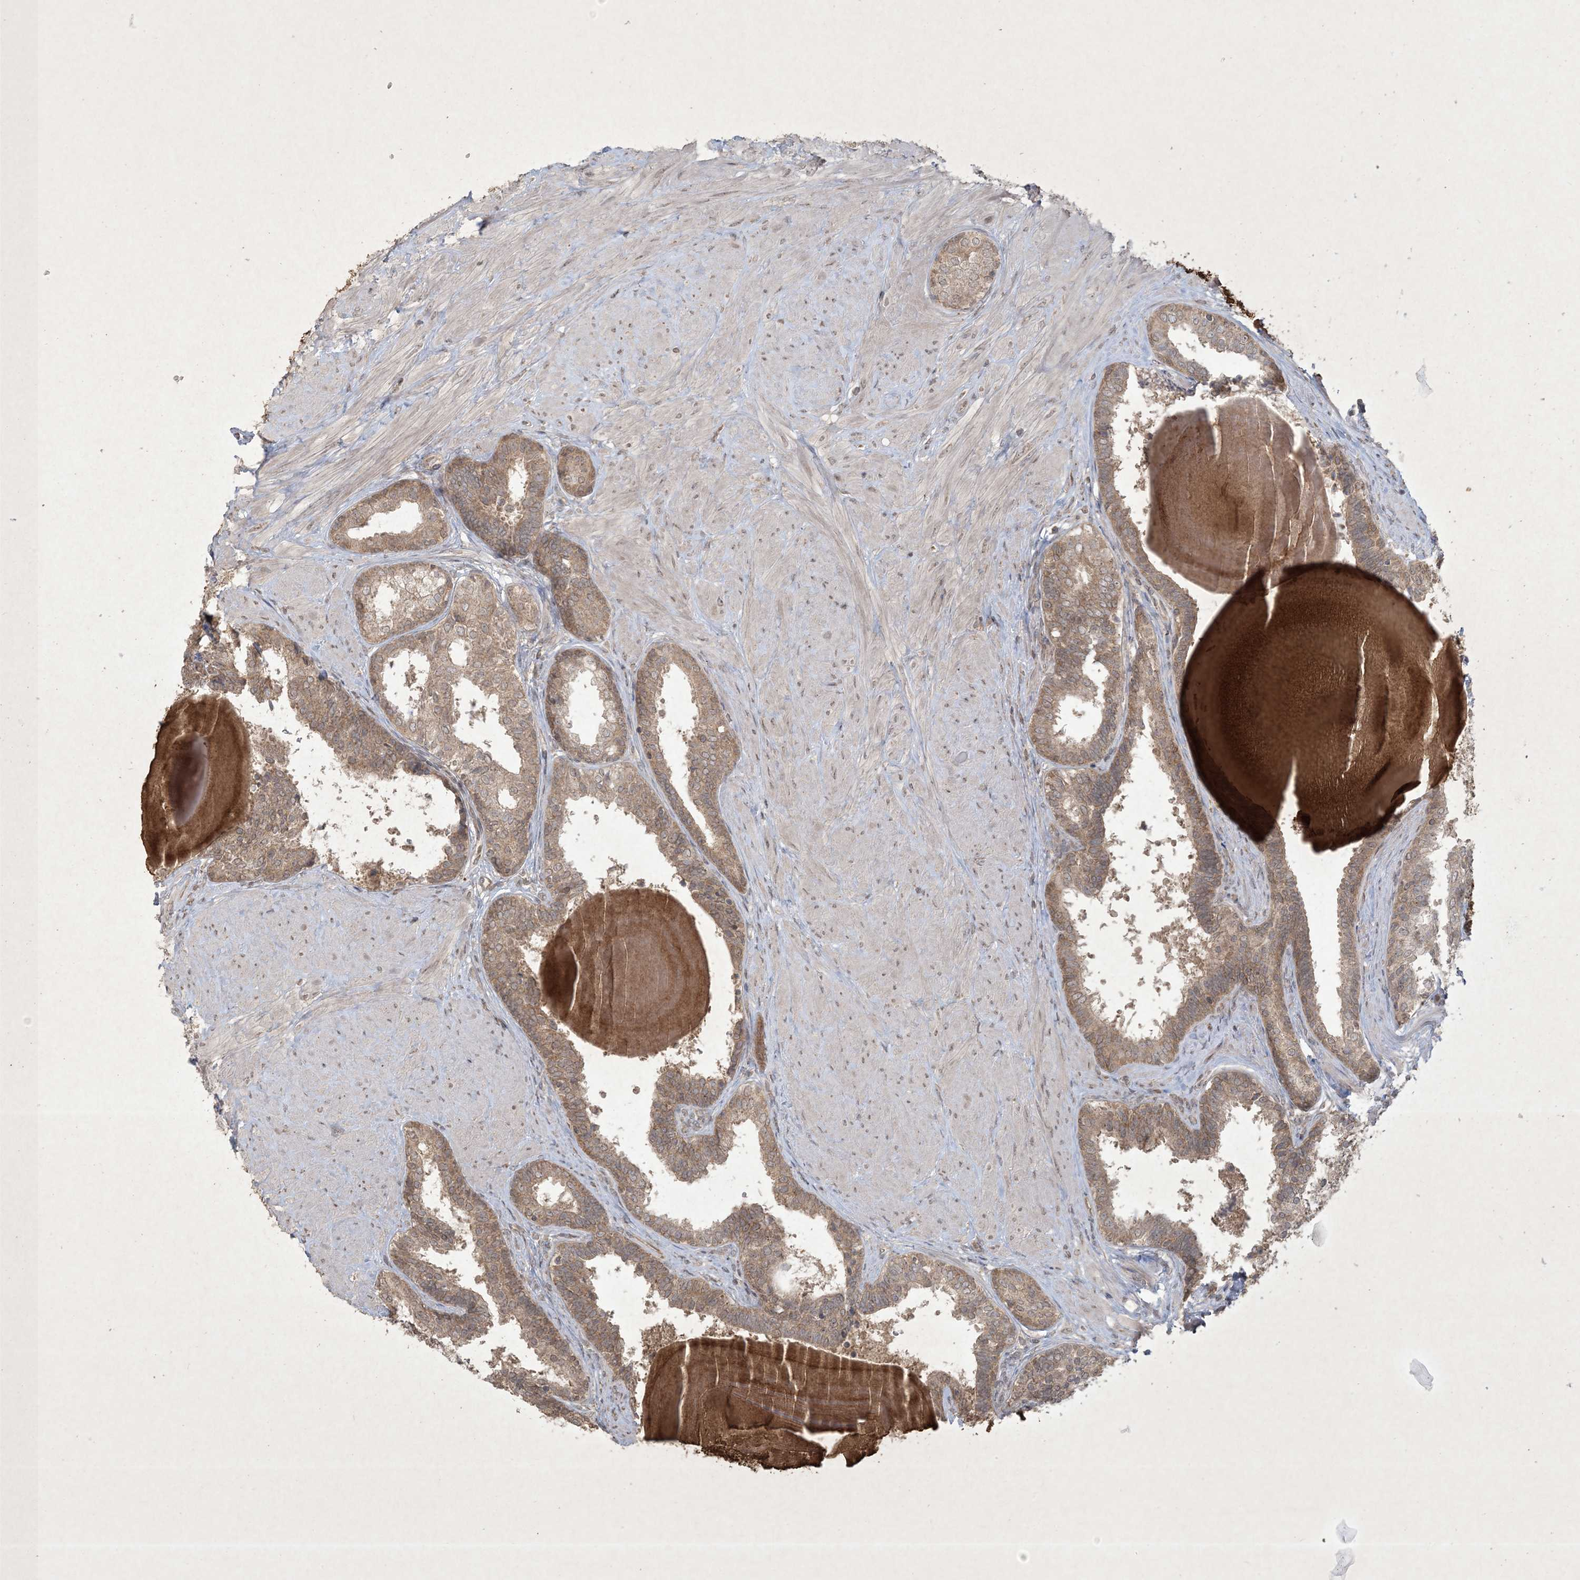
{"staining": {"intensity": "moderate", "quantity": "25%-75%", "location": "cytoplasmic/membranous"}, "tissue": "prostate", "cell_type": "Glandular cells", "image_type": "normal", "snomed": [{"axis": "morphology", "description": "Normal tissue, NOS"}, {"axis": "topography", "description": "Prostate"}], "caption": "Protein analysis of unremarkable prostate exhibits moderate cytoplasmic/membranous positivity in about 25%-75% of glandular cells.", "gene": "NRBP2", "patient": {"sex": "male", "age": 48}}